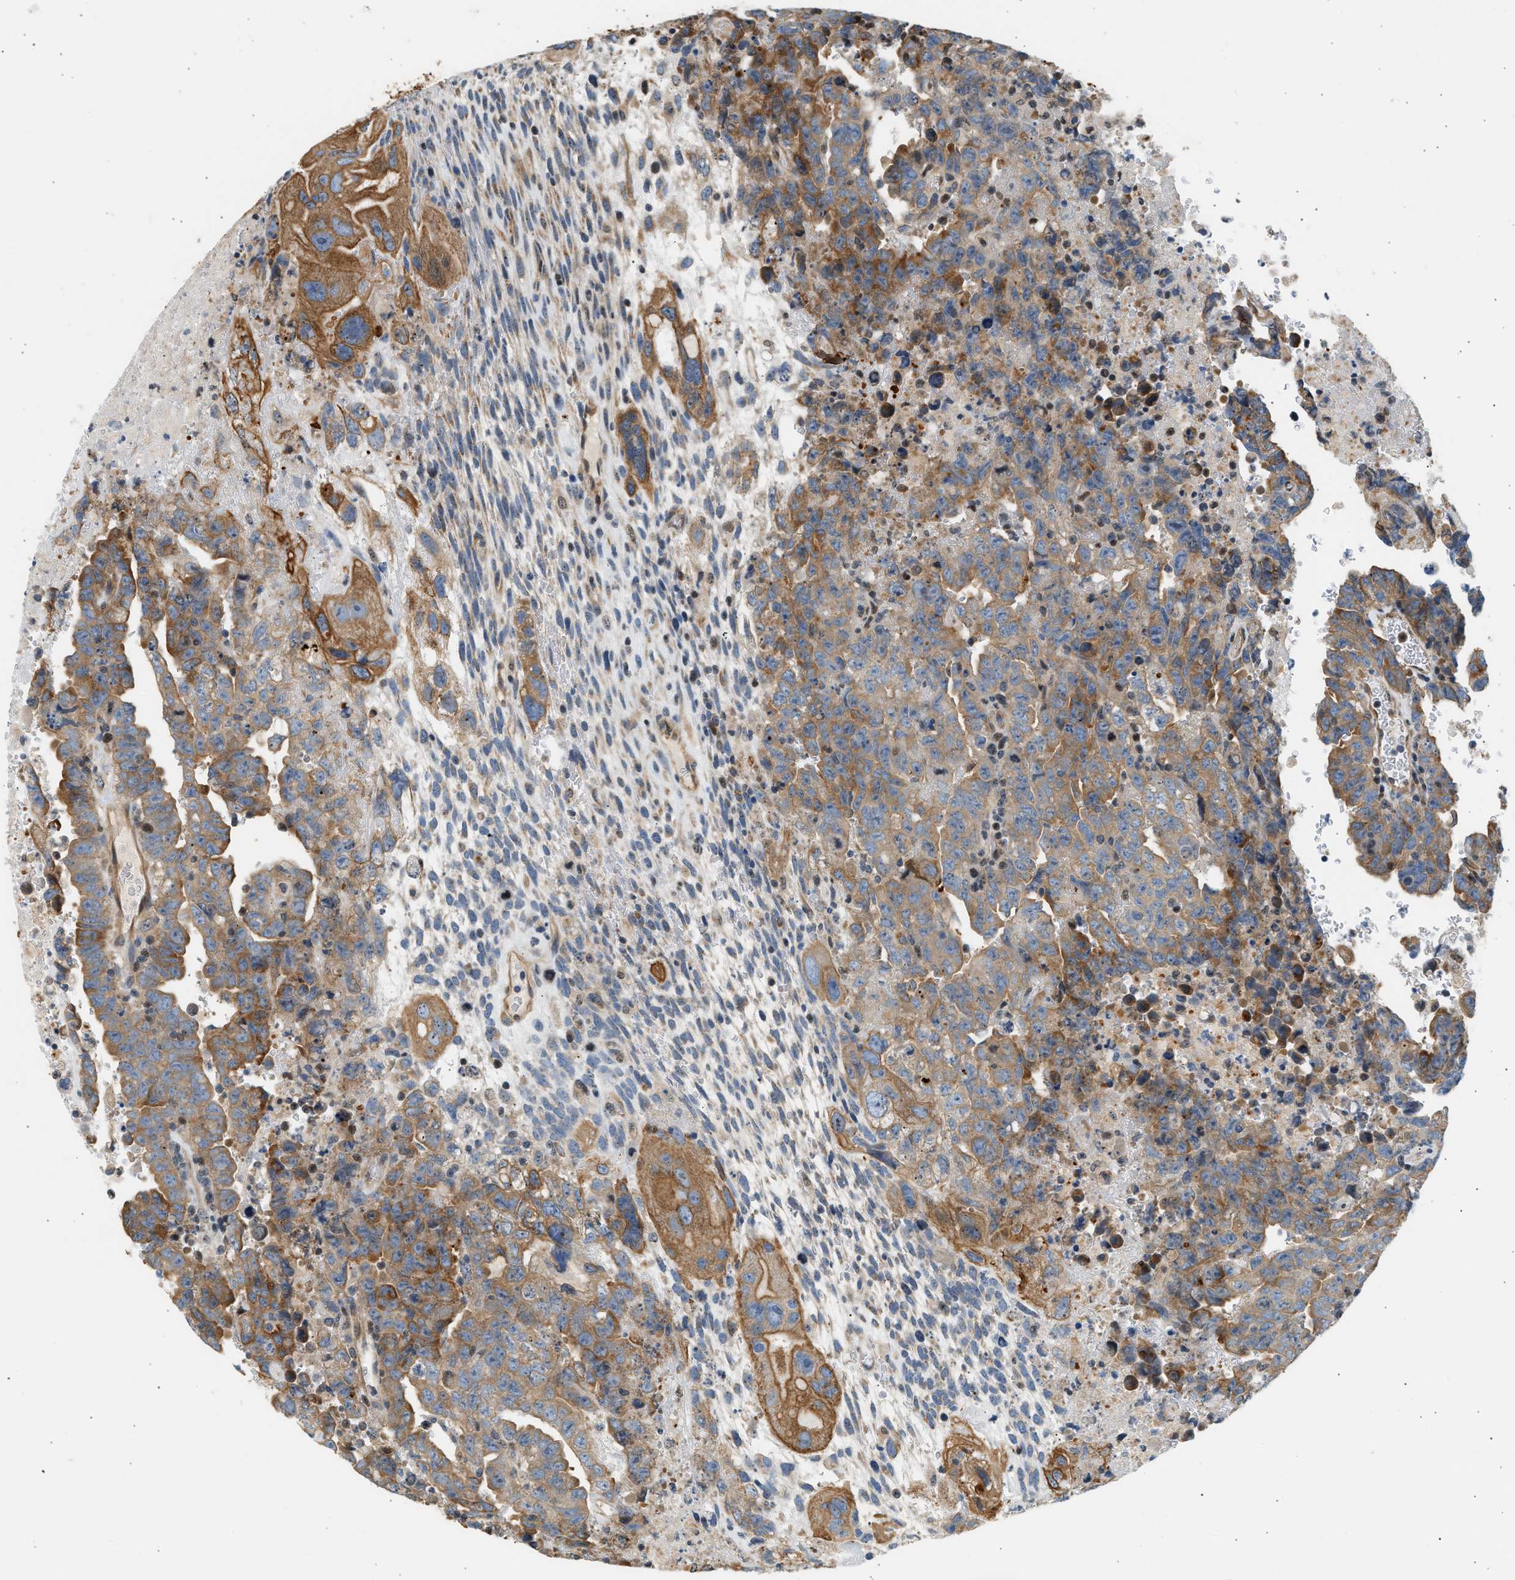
{"staining": {"intensity": "moderate", "quantity": ">75%", "location": "cytoplasmic/membranous"}, "tissue": "testis cancer", "cell_type": "Tumor cells", "image_type": "cancer", "snomed": [{"axis": "morphology", "description": "Carcinoma, Embryonal, NOS"}, {"axis": "topography", "description": "Testis"}], "caption": "Moderate cytoplasmic/membranous protein expression is seen in approximately >75% of tumor cells in testis cancer (embryonal carcinoma).", "gene": "WDR31", "patient": {"sex": "male", "age": 28}}